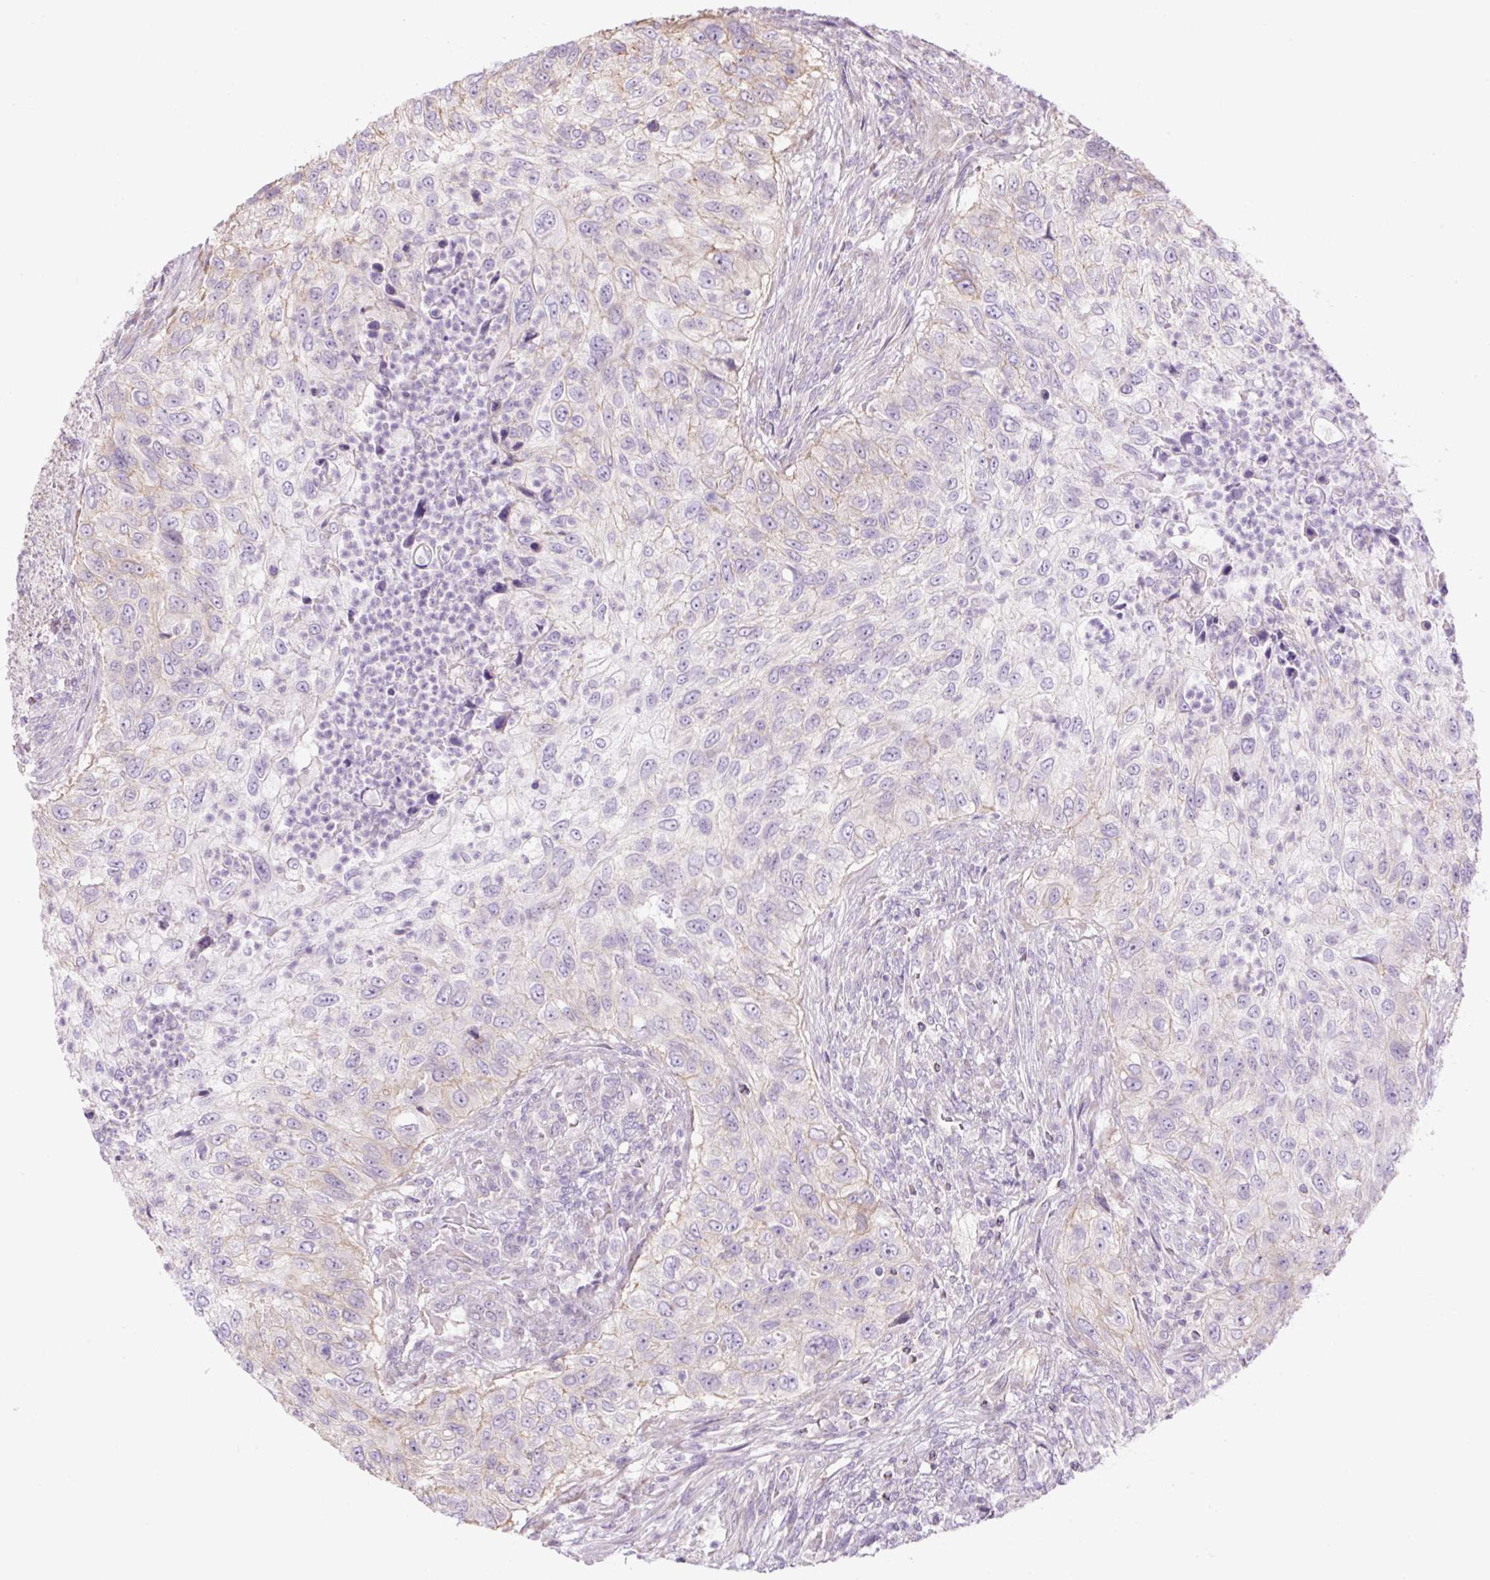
{"staining": {"intensity": "negative", "quantity": "none", "location": "none"}, "tissue": "urothelial cancer", "cell_type": "Tumor cells", "image_type": "cancer", "snomed": [{"axis": "morphology", "description": "Urothelial carcinoma, High grade"}, {"axis": "topography", "description": "Urinary bladder"}], "caption": "Tumor cells show no significant expression in urothelial cancer.", "gene": "GRID2", "patient": {"sex": "female", "age": 60}}